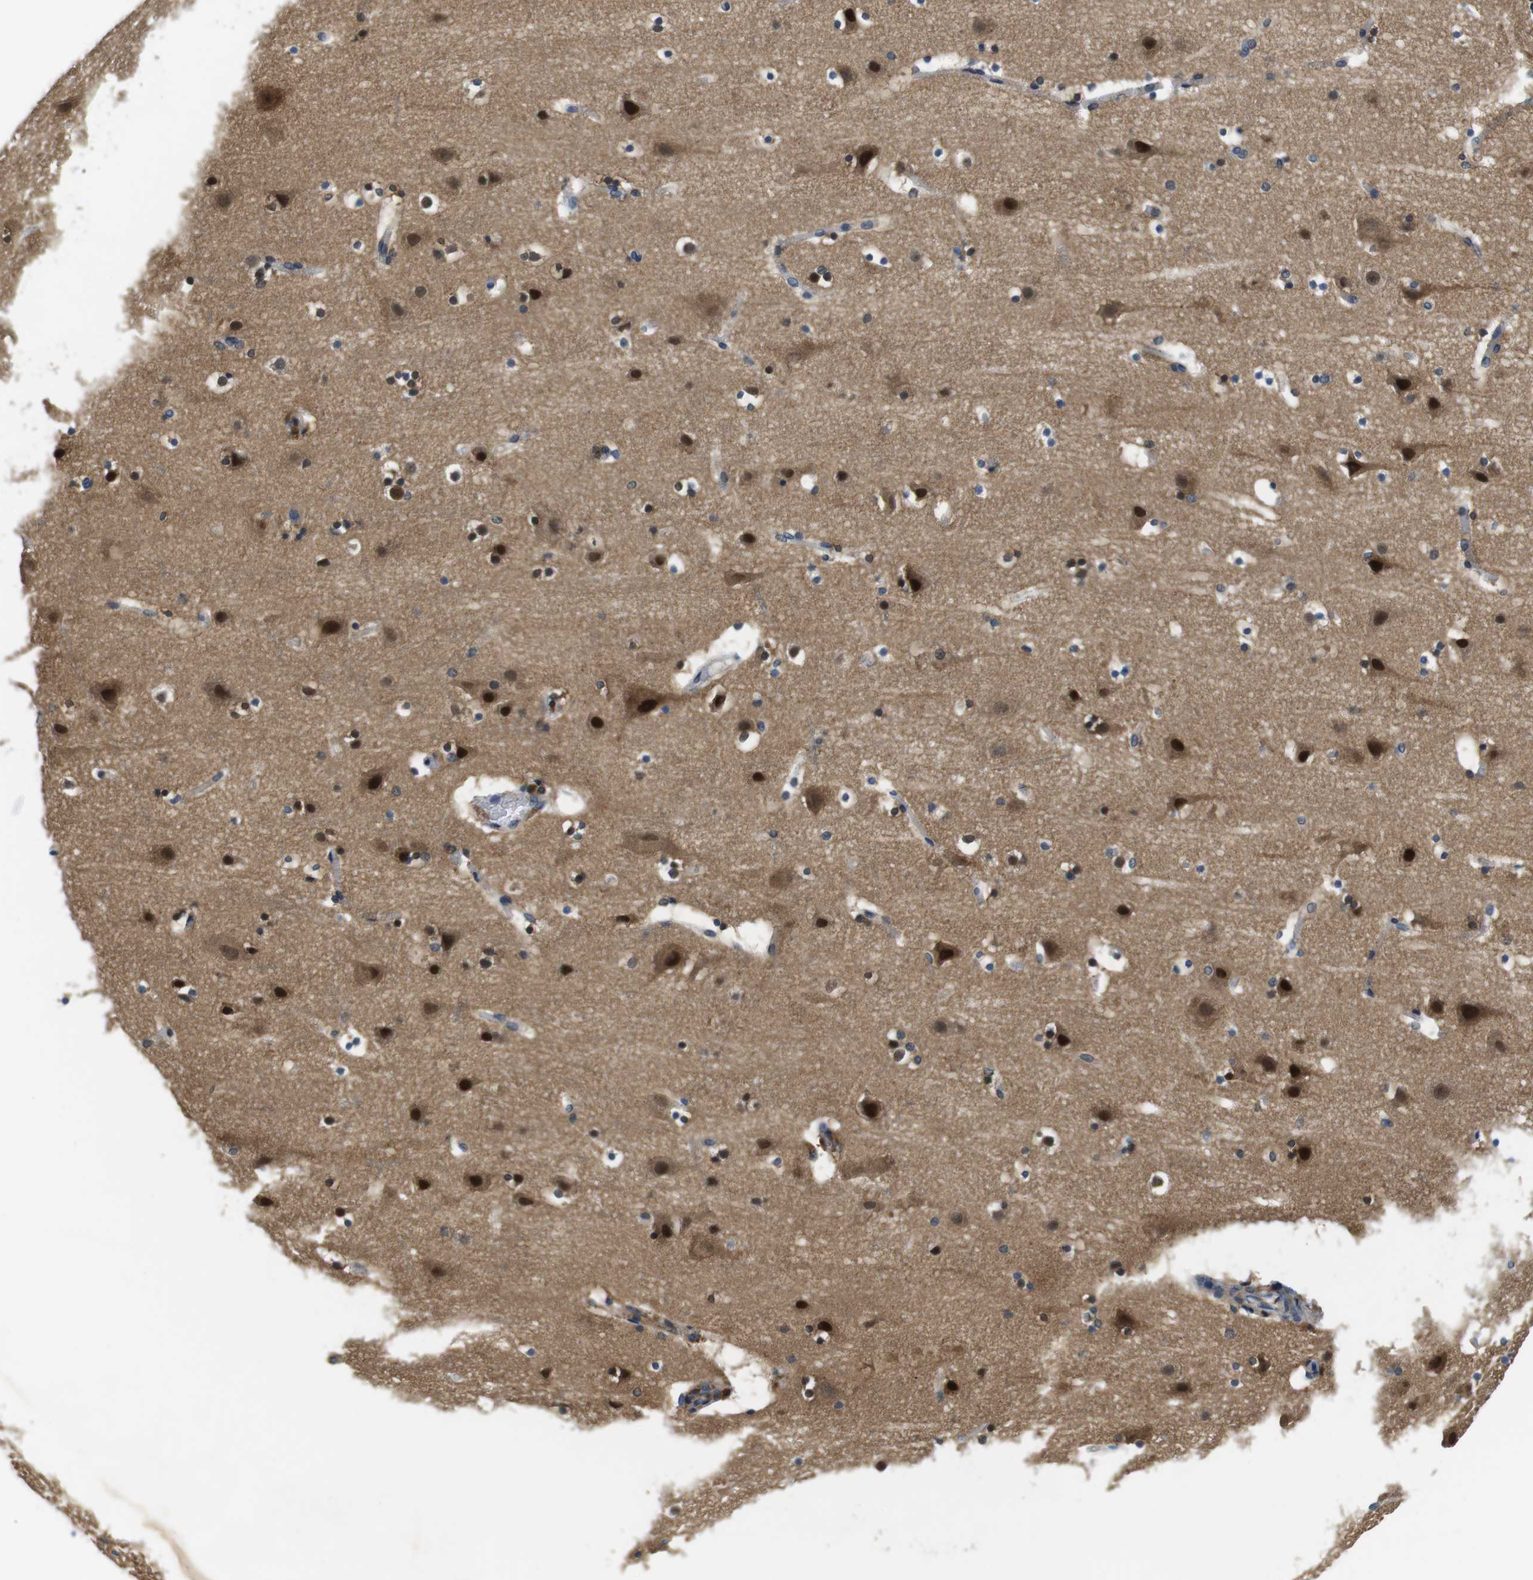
{"staining": {"intensity": "negative", "quantity": "none", "location": "none"}, "tissue": "cerebral cortex", "cell_type": "Endothelial cells", "image_type": "normal", "snomed": [{"axis": "morphology", "description": "Normal tissue, NOS"}, {"axis": "topography", "description": "Cerebral cortex"}], "caption": "A high-resolution micrograph shows immunohistochemistry staining of benign cerebral cortex, which reveals no significant staining in endothelial cells. The staining is performed using DAB (3,3'-diaminobenzidine) brown chromogen with nuclei counter-stained in using hematoxylin.", "gene": "CD163L1", "patient": {"sex": "male", "age": 45}}